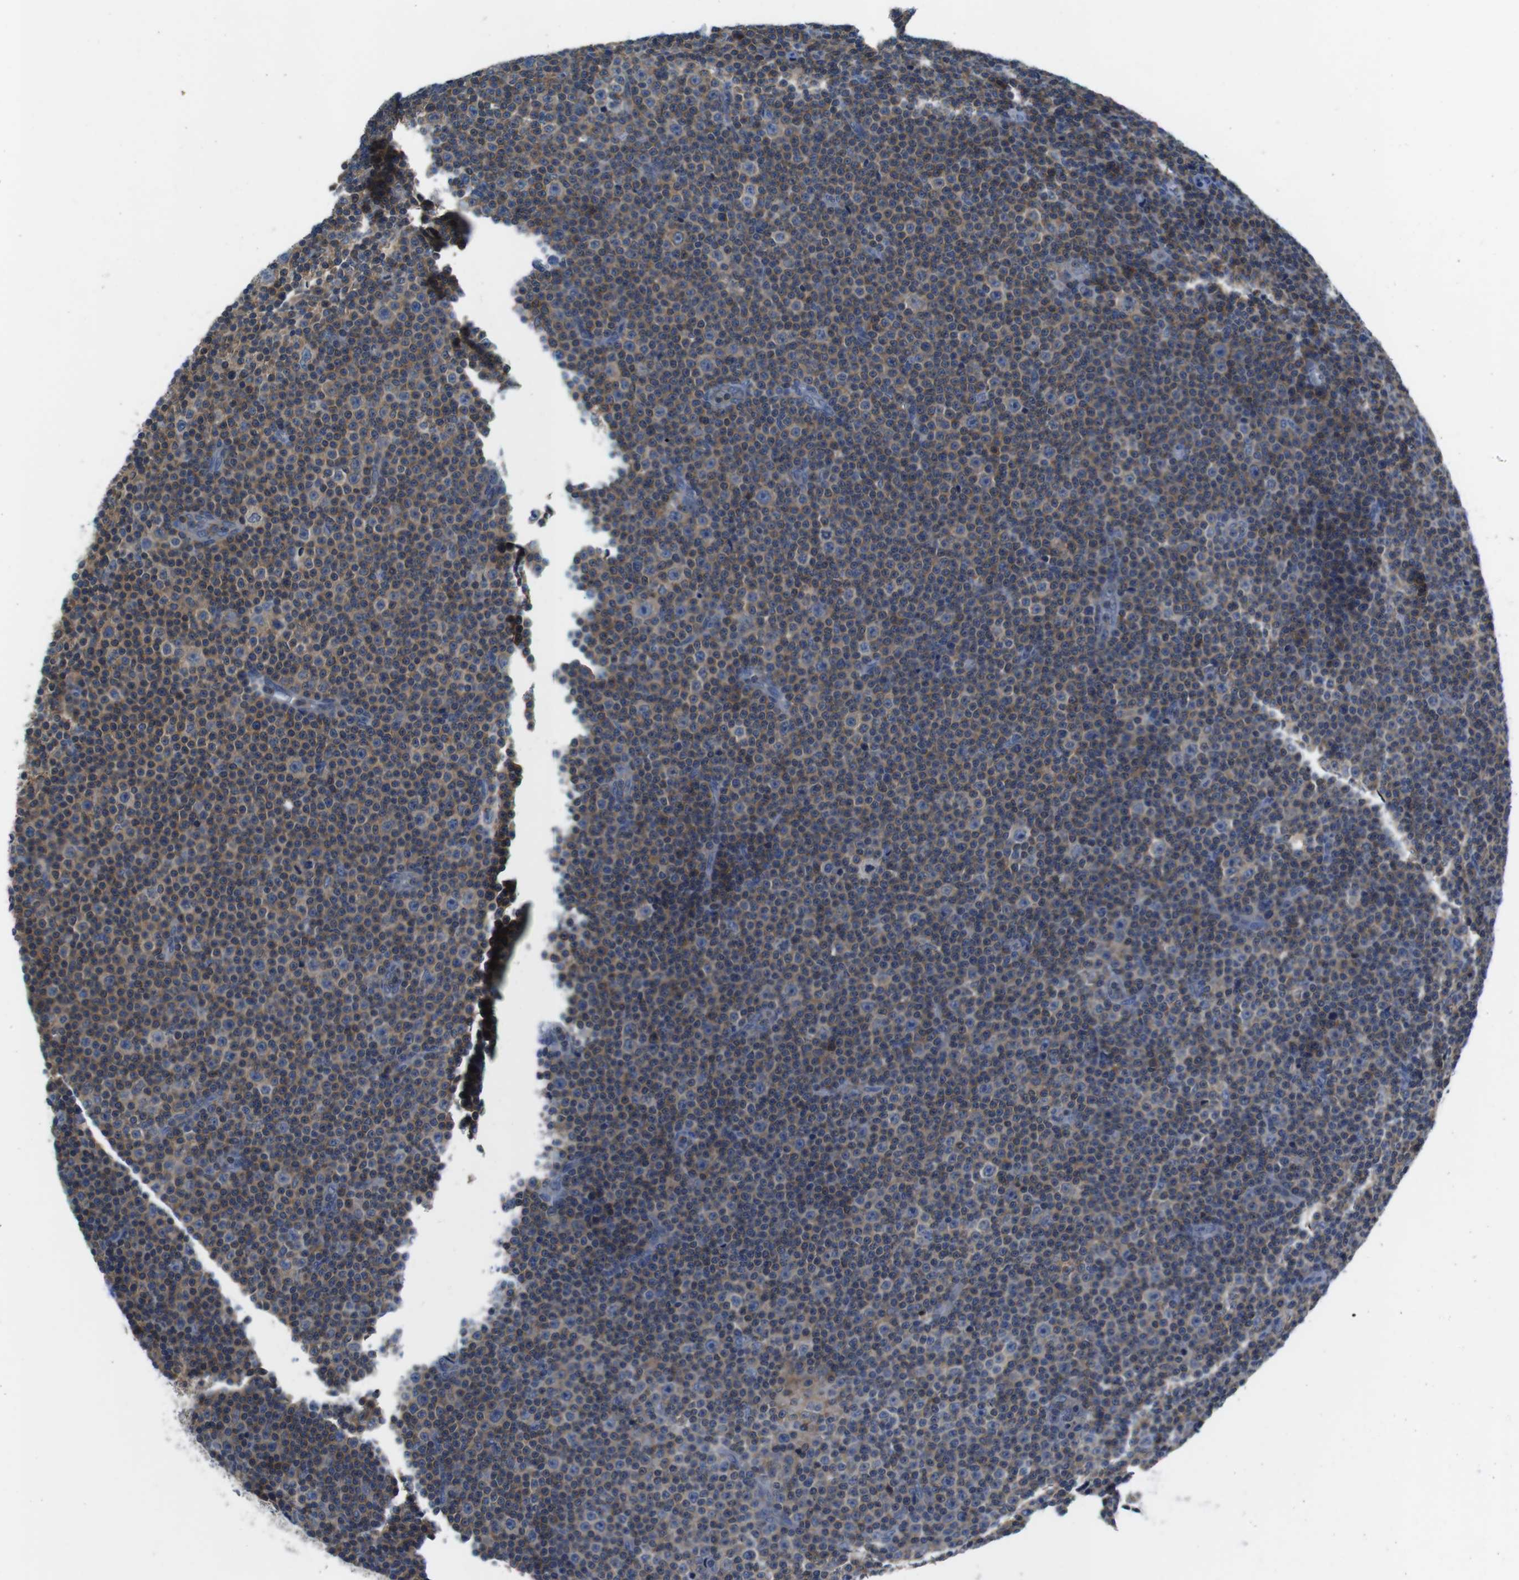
{"staining": {"intensity": "weak", "quantity": "25%-75%", "location": "cytoplasmic/membranous"}, "tissue": "lymphoma", "cell_type": "Tumor cells", "image_type": "cancer", "snomed": [{"axis": "morphology", "description": "Malignant lymphoma, non-Hodgkin's type, Low grade"}, {"axis": "topography", "description": "Lymph node"}], "caption": "Malignant lymphoma, non-Hodgkin's type (low-grade) stained with a brown dye displays weak cytoplasmic/membranous positive positivity in about 25%-75% of tumor cells.", "gene": "PIK3CD", "patient": {"sex": "female", "age": 67}}